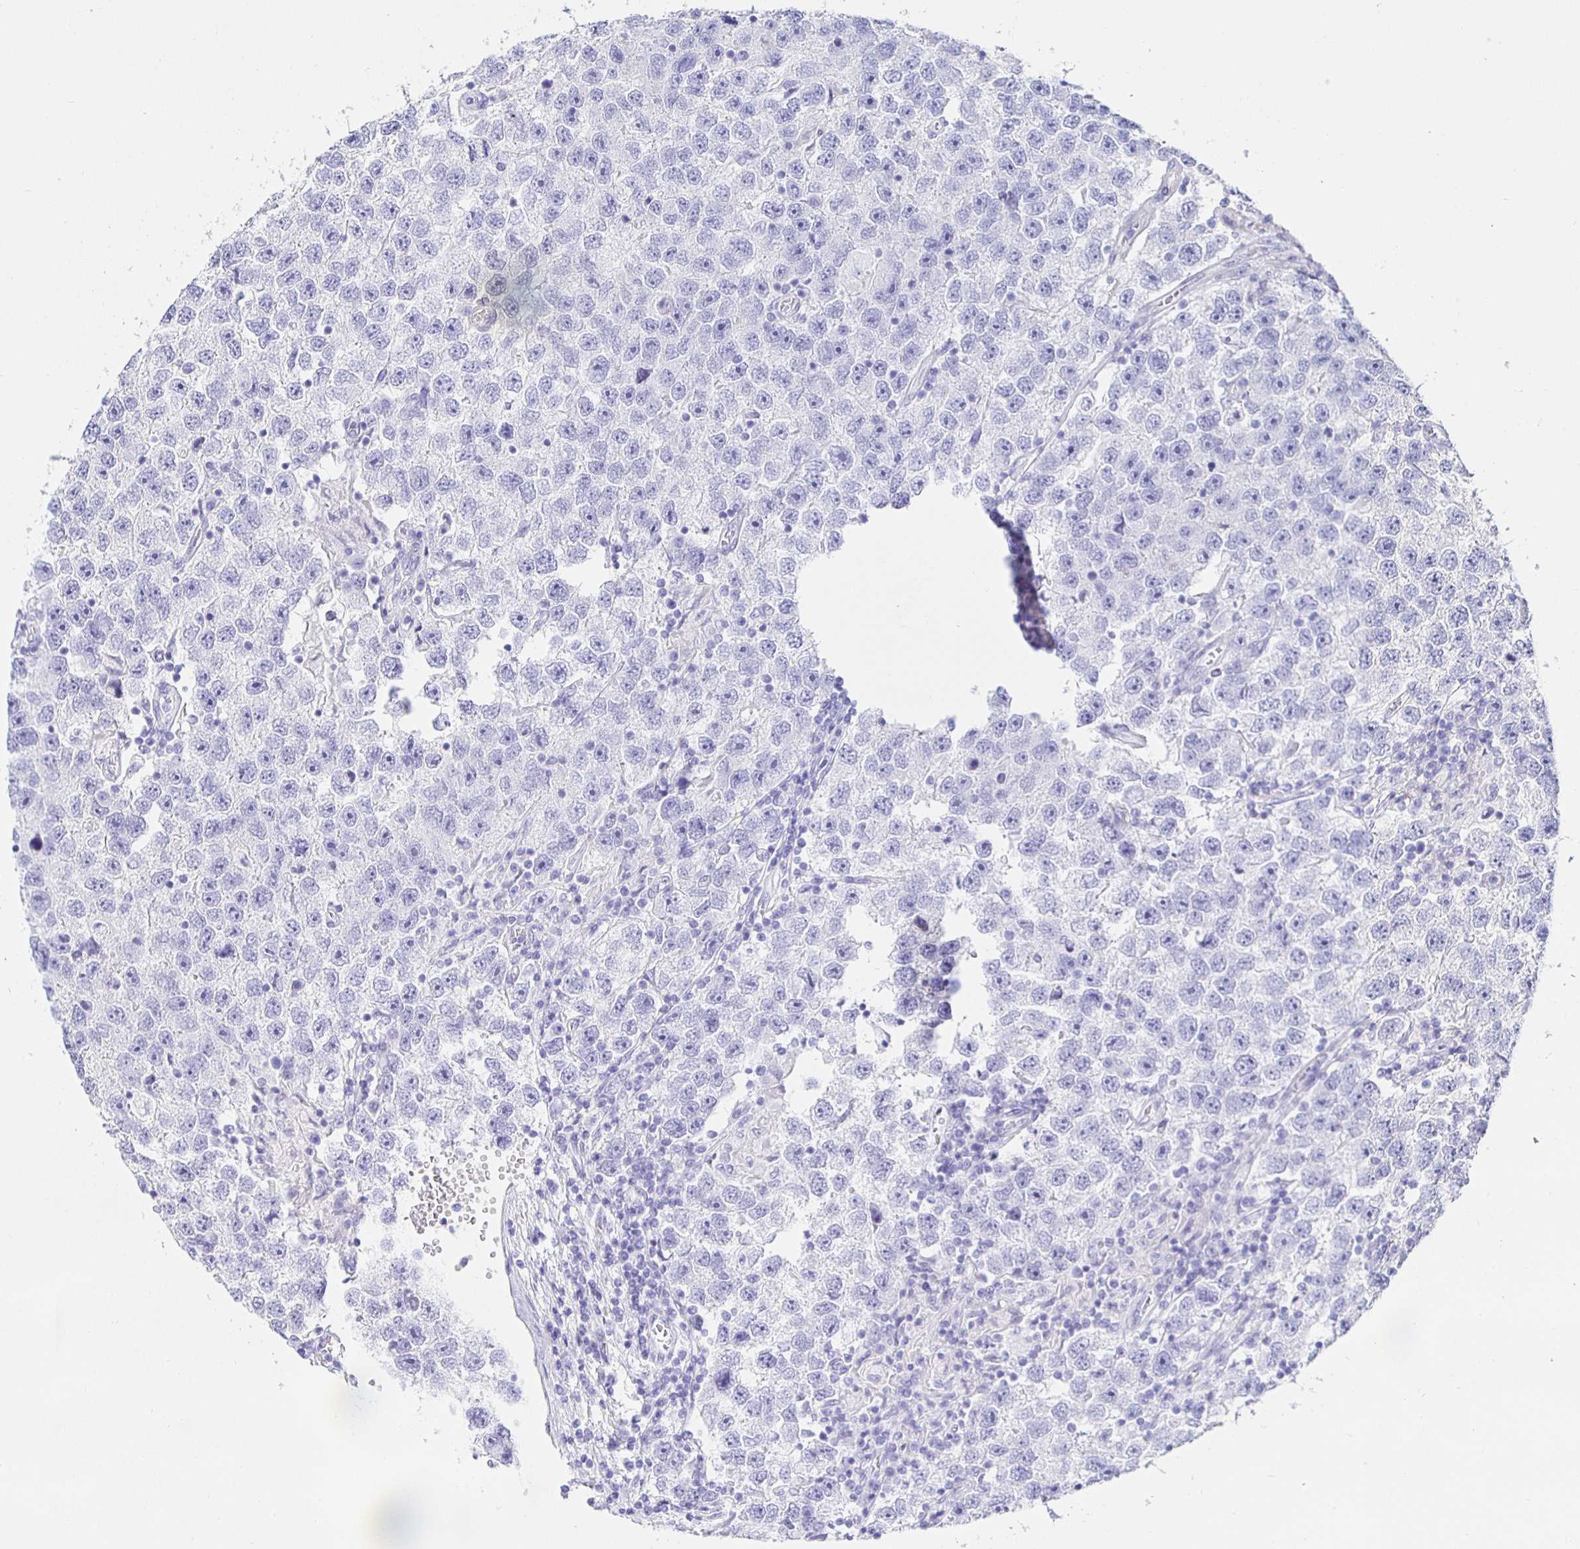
{"staining": {"intensity": "negative", "quantity": "none", "location": "none"}, "tissue": "testis cancer", "cell_type": "Tumor cells", "image_type": "cancer", "snomed": [{"axis": "morphology", "description": "Seminoma, NOS"}, {"axis": "topography", "description": "Testis"}], "caption": "IHC micrograph of human testis seminoma stained for a protein (brown), which shows no staining in tumor cells.", "gene": "HSPA4L", "patient": {"sex": "male", "age": 26}}